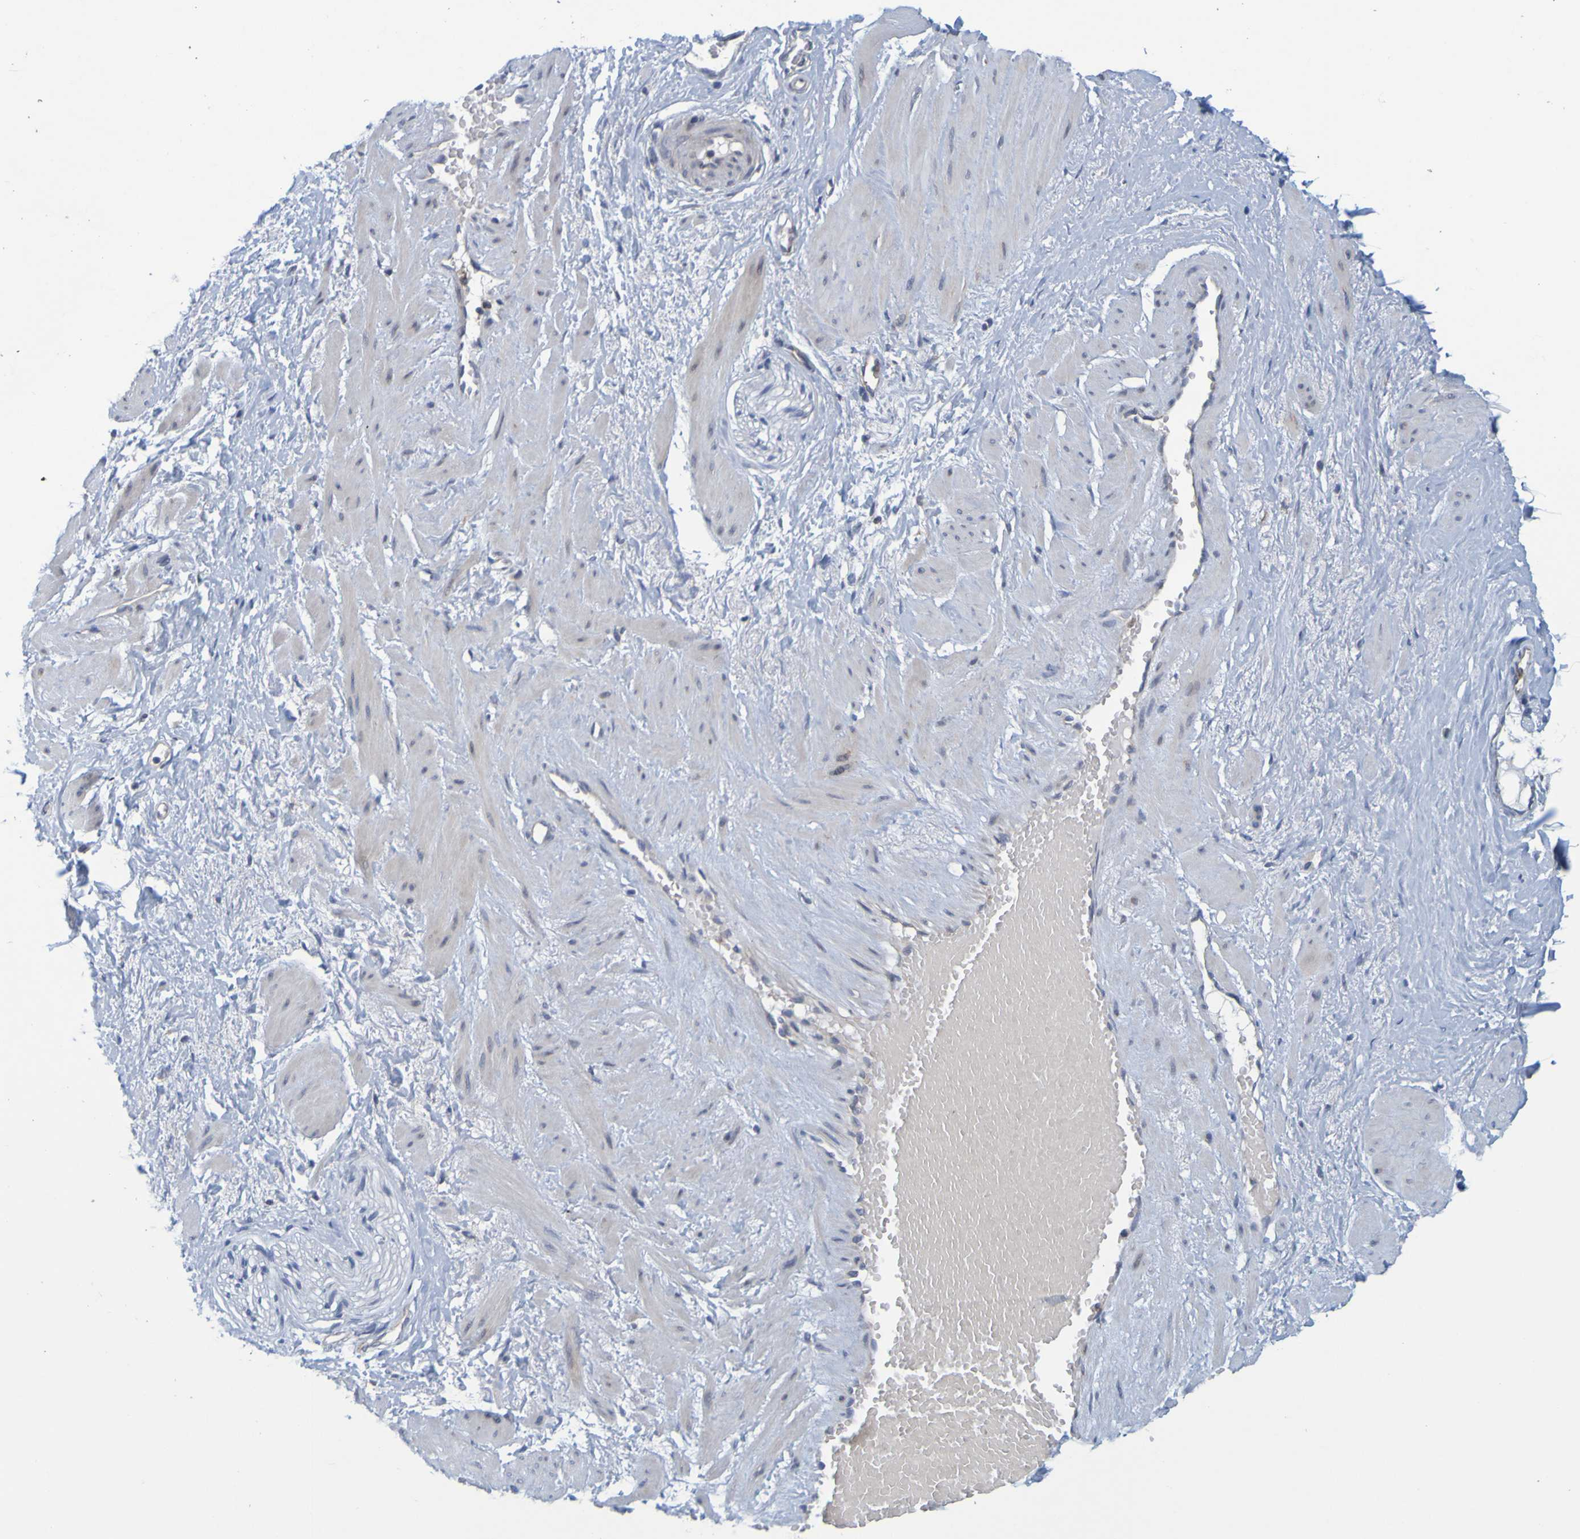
{"staining": {"intensity": "weak", "quantity": "25%-75%", "location": "cytoplasmic/membranous"}, "tissue": "adipose tissue", "cell_type": "Adipocytes", "image_type": "normal", "snomed": [{"axis": "morphology", "description": "Normal tissue, NOS"}, {"axis": "topography", "description": "Soft tissue"}, {"axis": "topography", "description": "Vascular tissue"}], "caption": "Brown immunohistochemical staining in normal adipose tissue demonstrates weak cytoplasmic/membranous expression in approximately 25%-75% of adipocytes.", "gene": "SIL1", "patient": {"sex": "female", "age": 35}}